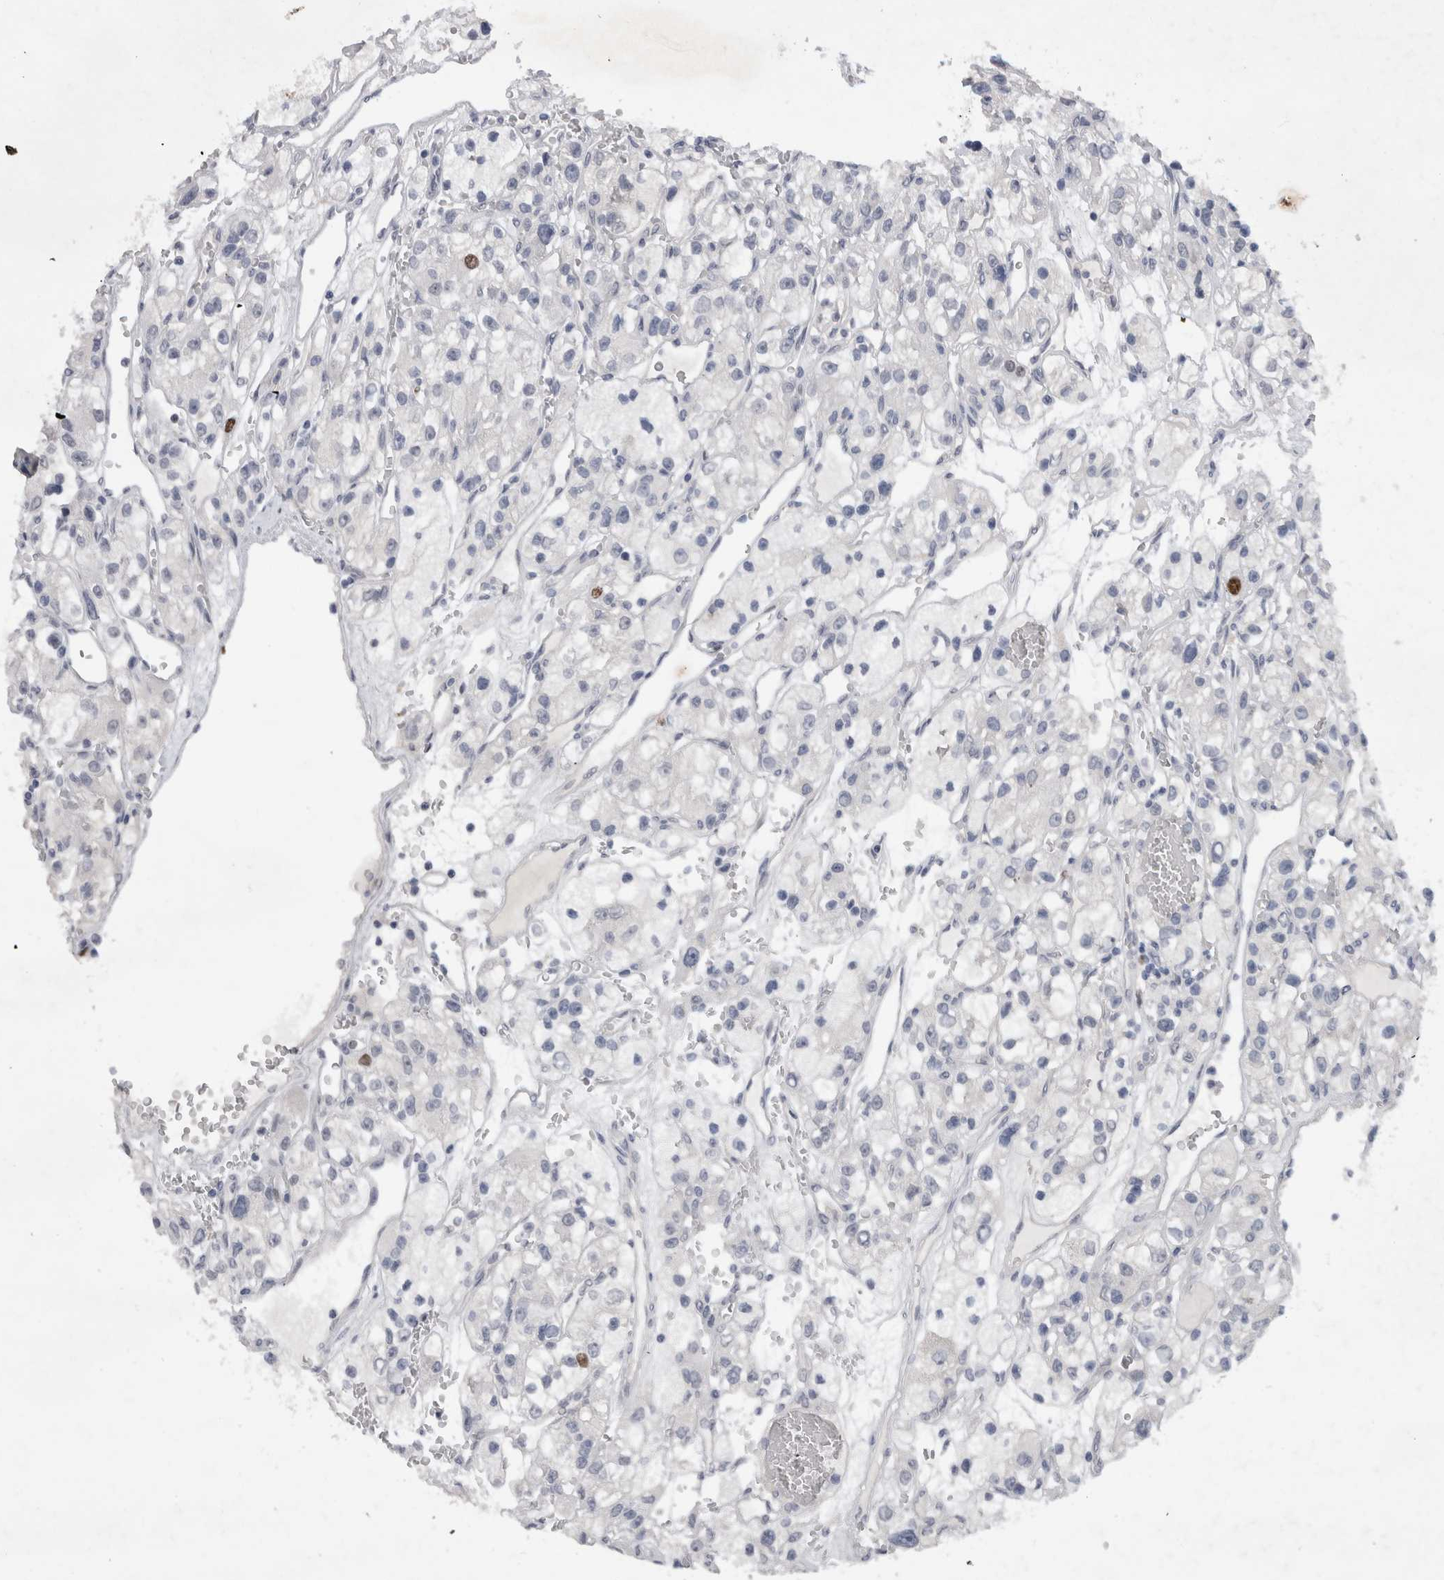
{"staining": {"intensity": "negative", "quantity": "none", "location": "none"}, "tissue": "renal cancer", "cell_type": "Tumor cells", "image_type": "cancer", "snomed": [{"axis": "morphology", "description": "Adenocarcinoma, NOS"}, {"axis": "topography", "description": "Kidney"}], "caption": "Tumor cells are negative for protein expression in human renal cancer (adenocarcinoma).", "gene": "KIF18B", "patient": {"sex": "female", "age": 57}}